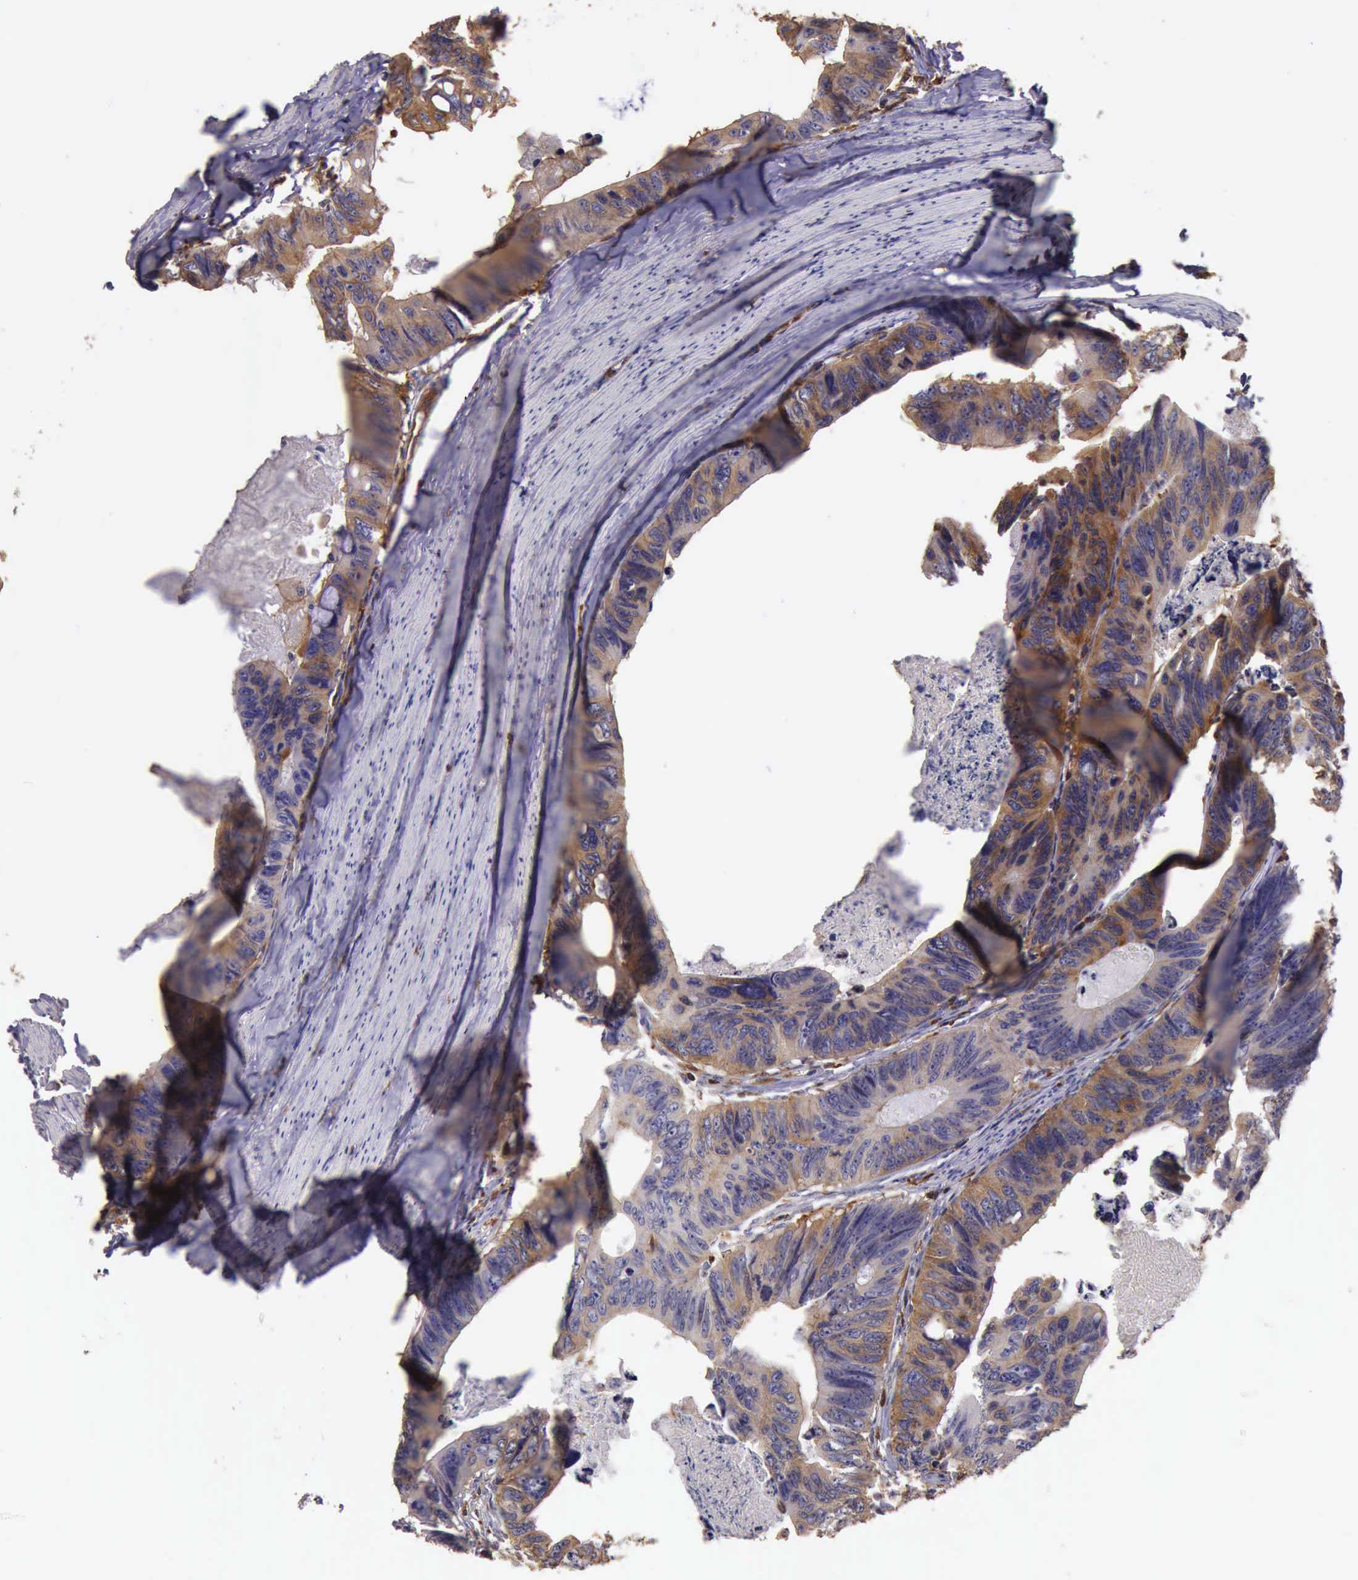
{"staining": {"intensity": "weak", "quantity": ">75%", "location": "cytoplasmic/membranous"}, "tissue": "colorectal cancer", "cell_type": "Tumor cells", "image_type": "cancer", "snomed": [{"axis": "morphology", "description": "Adenocarcinoma, NOS"}, {"axis": "topography", "description": "Colon"}], "caption": "An immunohistochemistry (IHC) micrograph of neoplastic tissue is shown. Protein staining in brown labels weak cytoplasmic/membranous positivity in colorectal cancer within tumor cells. The staining was performed using DAB, with brown indicating positive protein expression. Nuclei are stained blue with hematoxylin.", "gene": "ARHGAP4", "patient": {"sex": "female", "age": 55}}